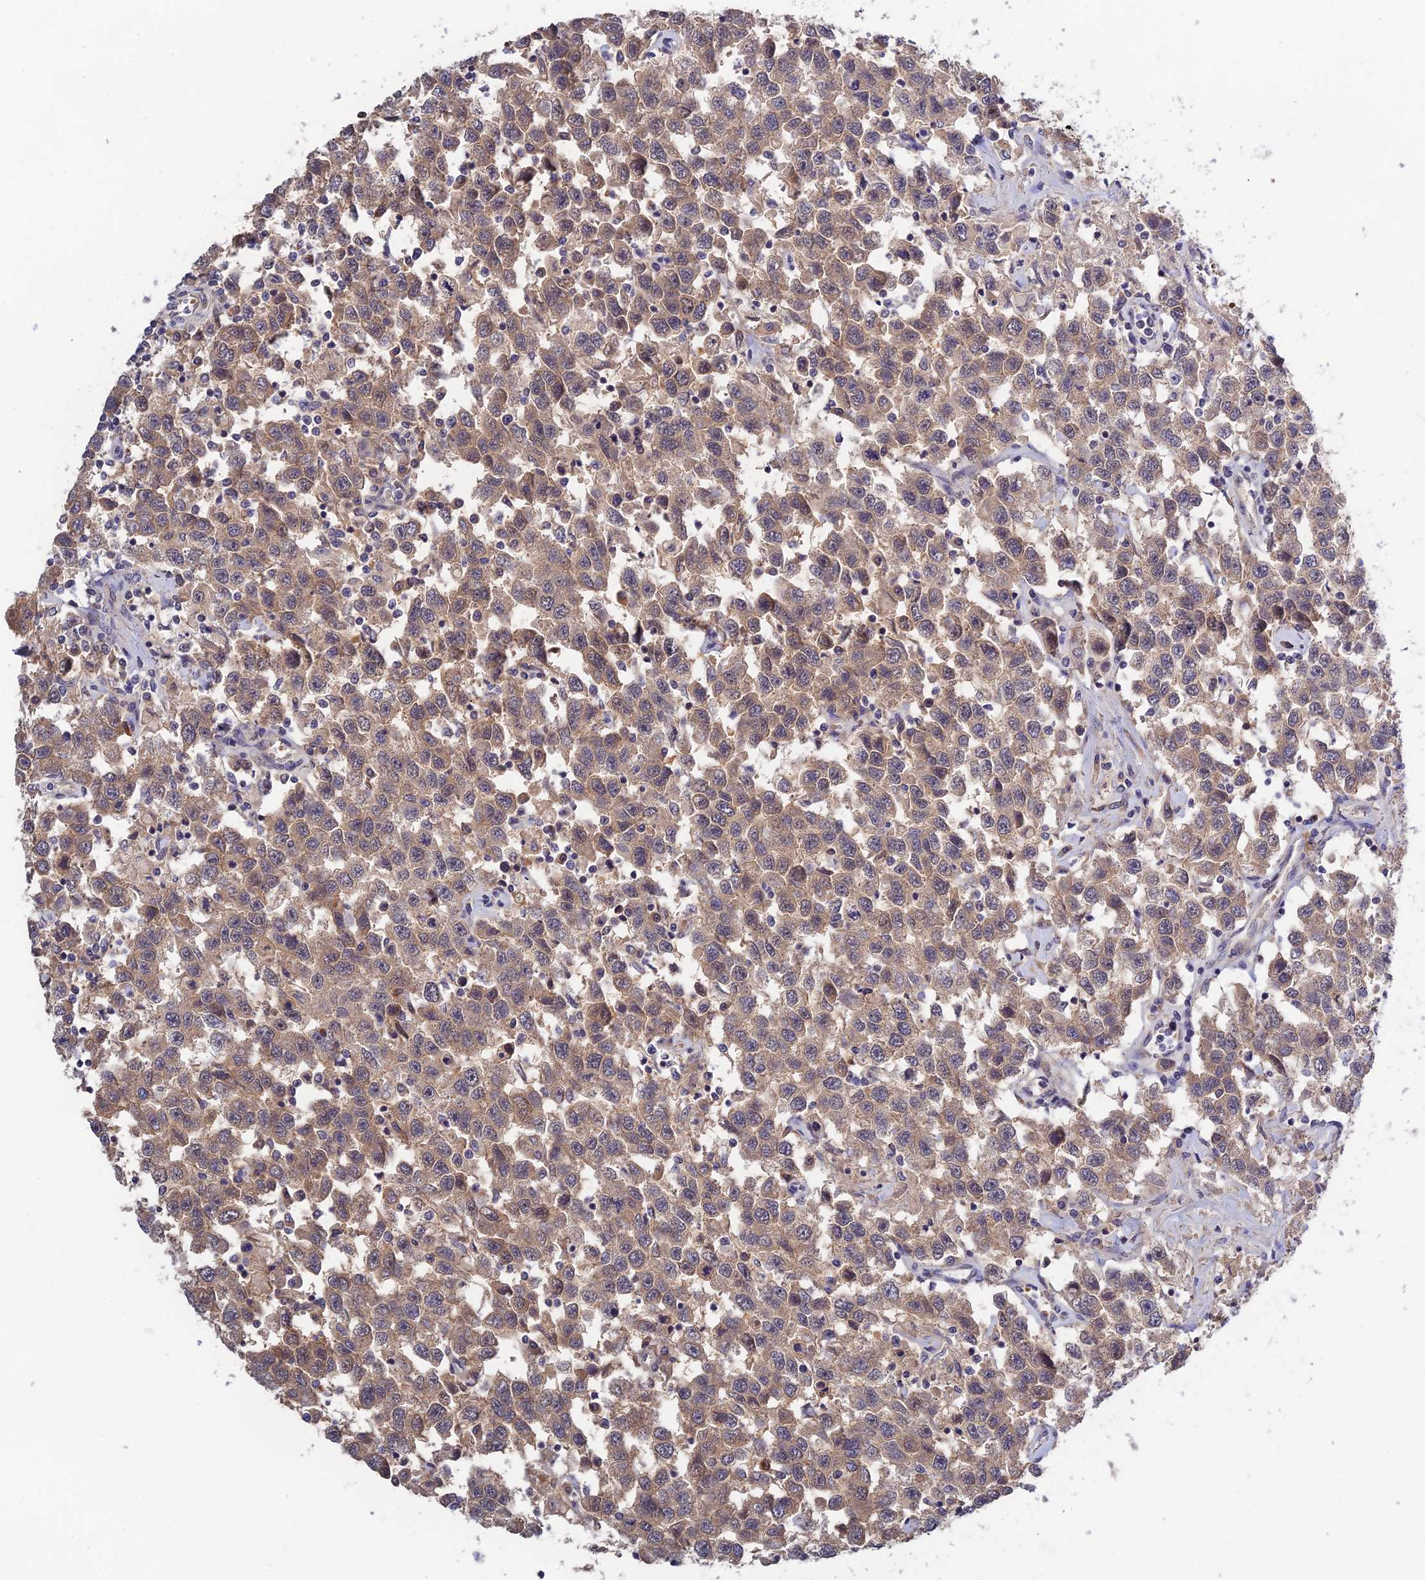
{"staining": {"intensity": "weak", "quantity": "25%-75%", "location": "cytoplasmic/membranous"}, "tissue": "testis cancer", "cell_type": "Tumor cells", "image_type": "cancer", "snomed": [{"axis": "morphology", "description": "Seminoma, NOS"}, {"axis": "topography", "description": "Testis"}], "caption": "A brown stain shows weak cytoplasmic/membranous positivity of a protein in human testis cancer tumor cells.", "gene": "CWH43", "patient": {"sex": "male", "age": 41}}